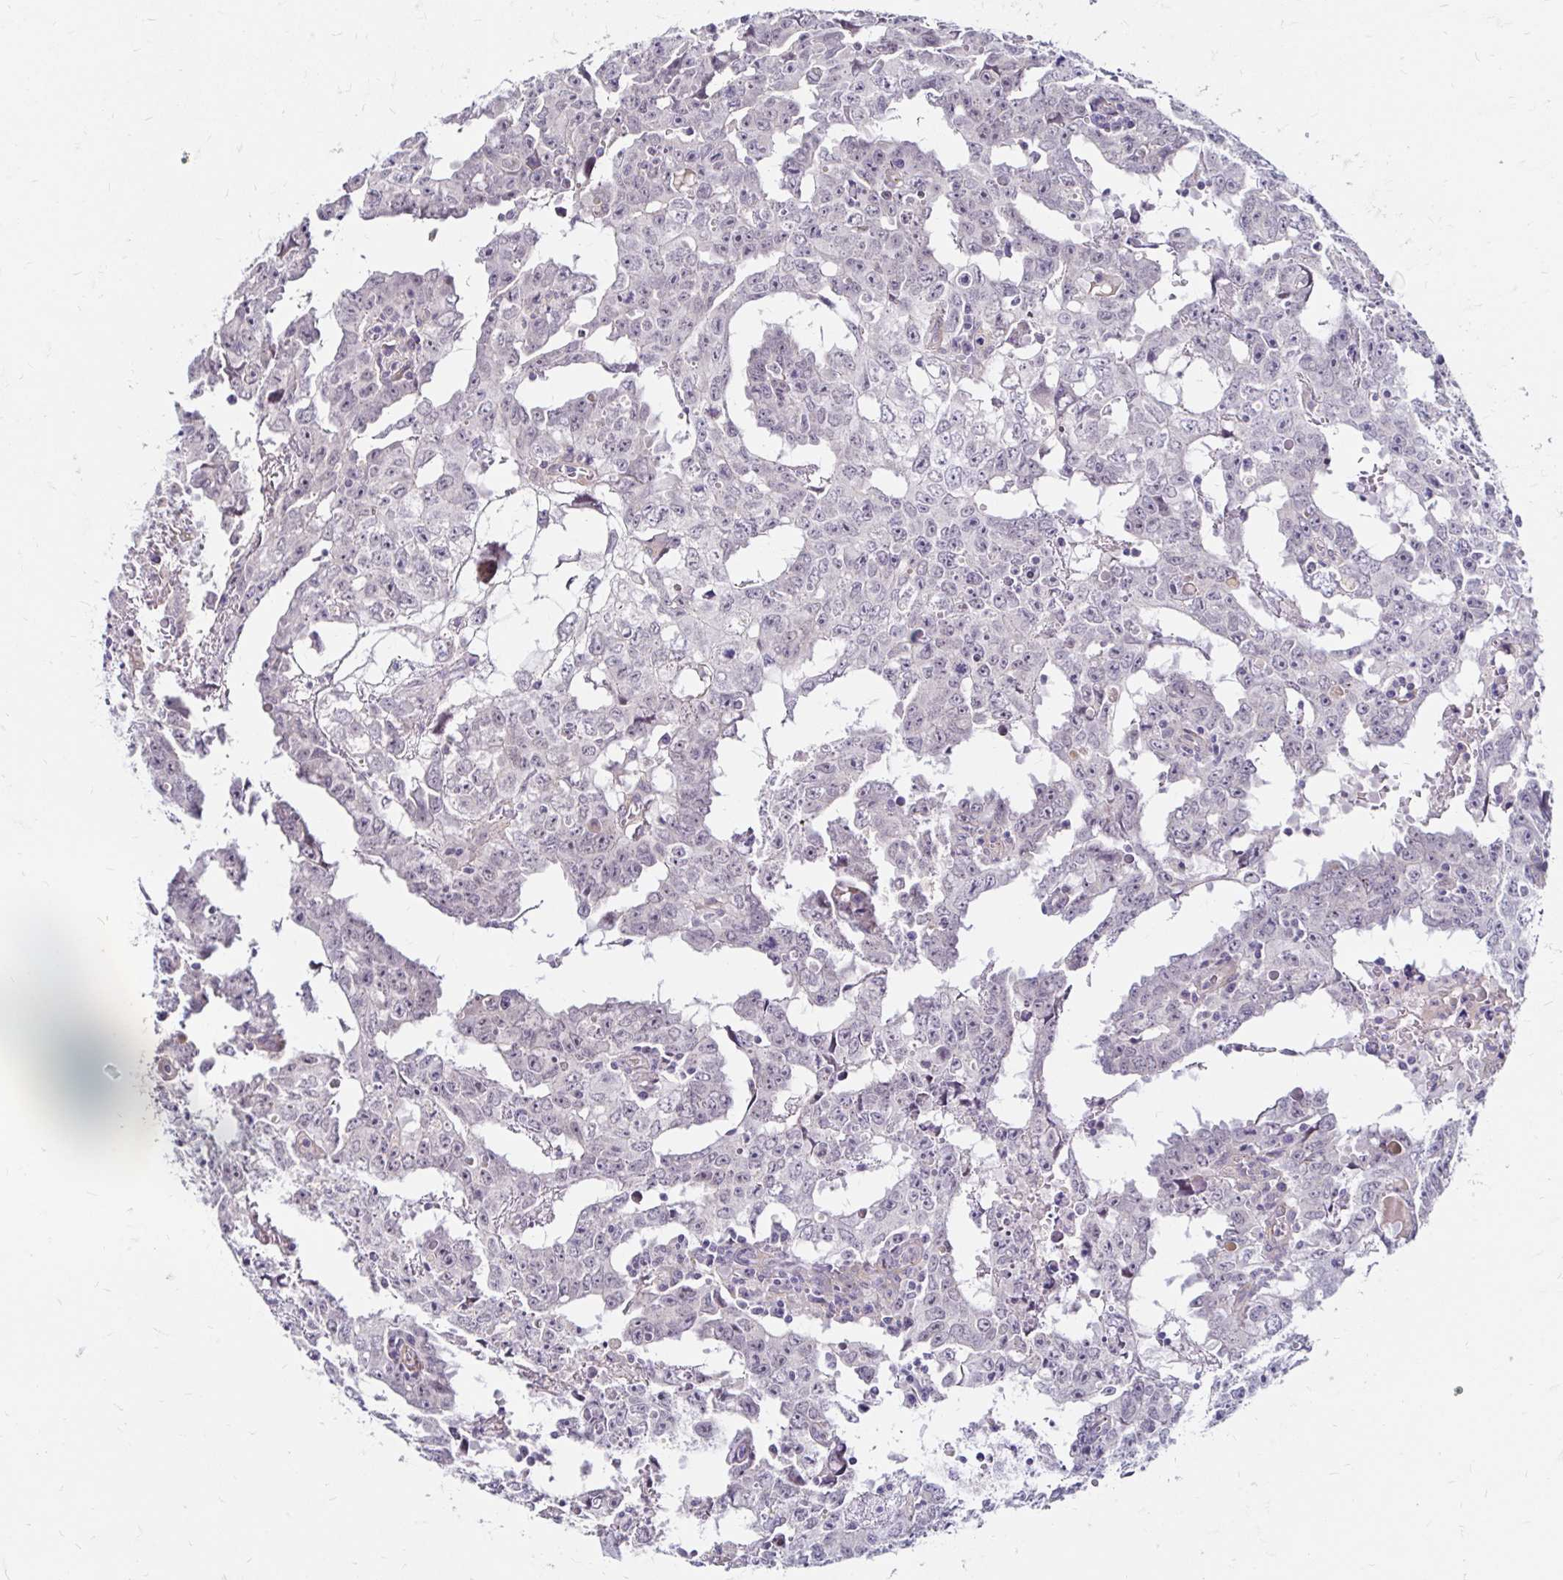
{"staining": {"intensity": "negative", "quantity": "none", "location": "none"}, "tissue": "testis cancer", "cell_type": "Tumor cells", "image_type": "cancer", "snomed": [{"axis": "morphology", "description": "Carcinoma, Embryonal, NOS"}, {"axis": "topography", "description": "Testis"}], "caption": "Tumor cells show no significant protein positivity in testis cancer.", "gene": "GUCY1A1", "patient": {"sex": "male", "age": 22}}